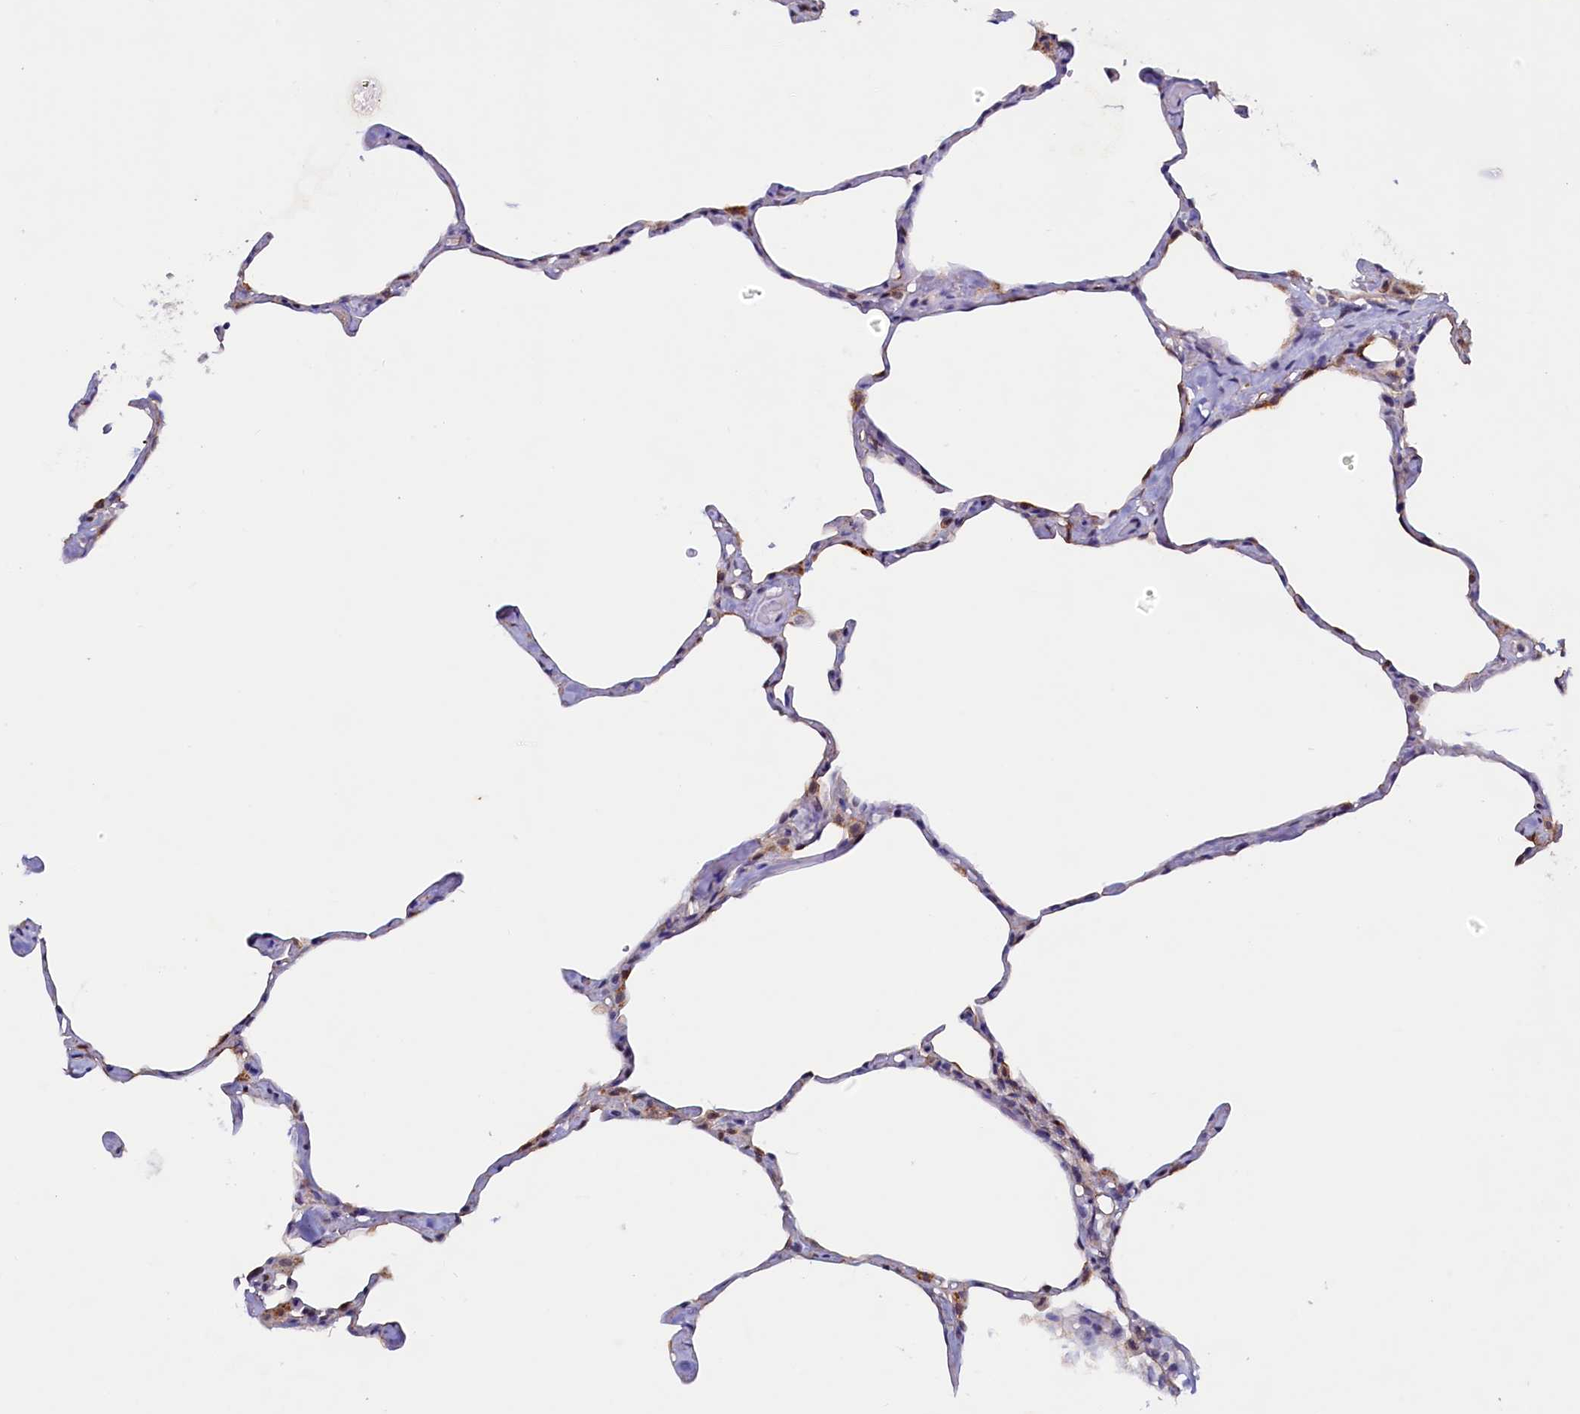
{"staining": {"intensity": "moderate", "quantity": "<25%", "location": "cytoplasmic/membranous"}, "tissue": "lung", "cell_type": "Alveolar cells", "image_type": "normal", "snomed": [{"axis": "morphology", "description": "Normal tissue, NOS"}, {"axis": "topography", "description": "Lung"}], "caption": "Immunohistochemical staining of unremarkable human lung exhibits moderate cytoplasmic/membranous protein expression in approximately <25% of alveolar cells. (IHC, brightfield microscopy, high magnification).", "gene": "PACSIN3", "patient": {"sex": "male", "age": 65}}